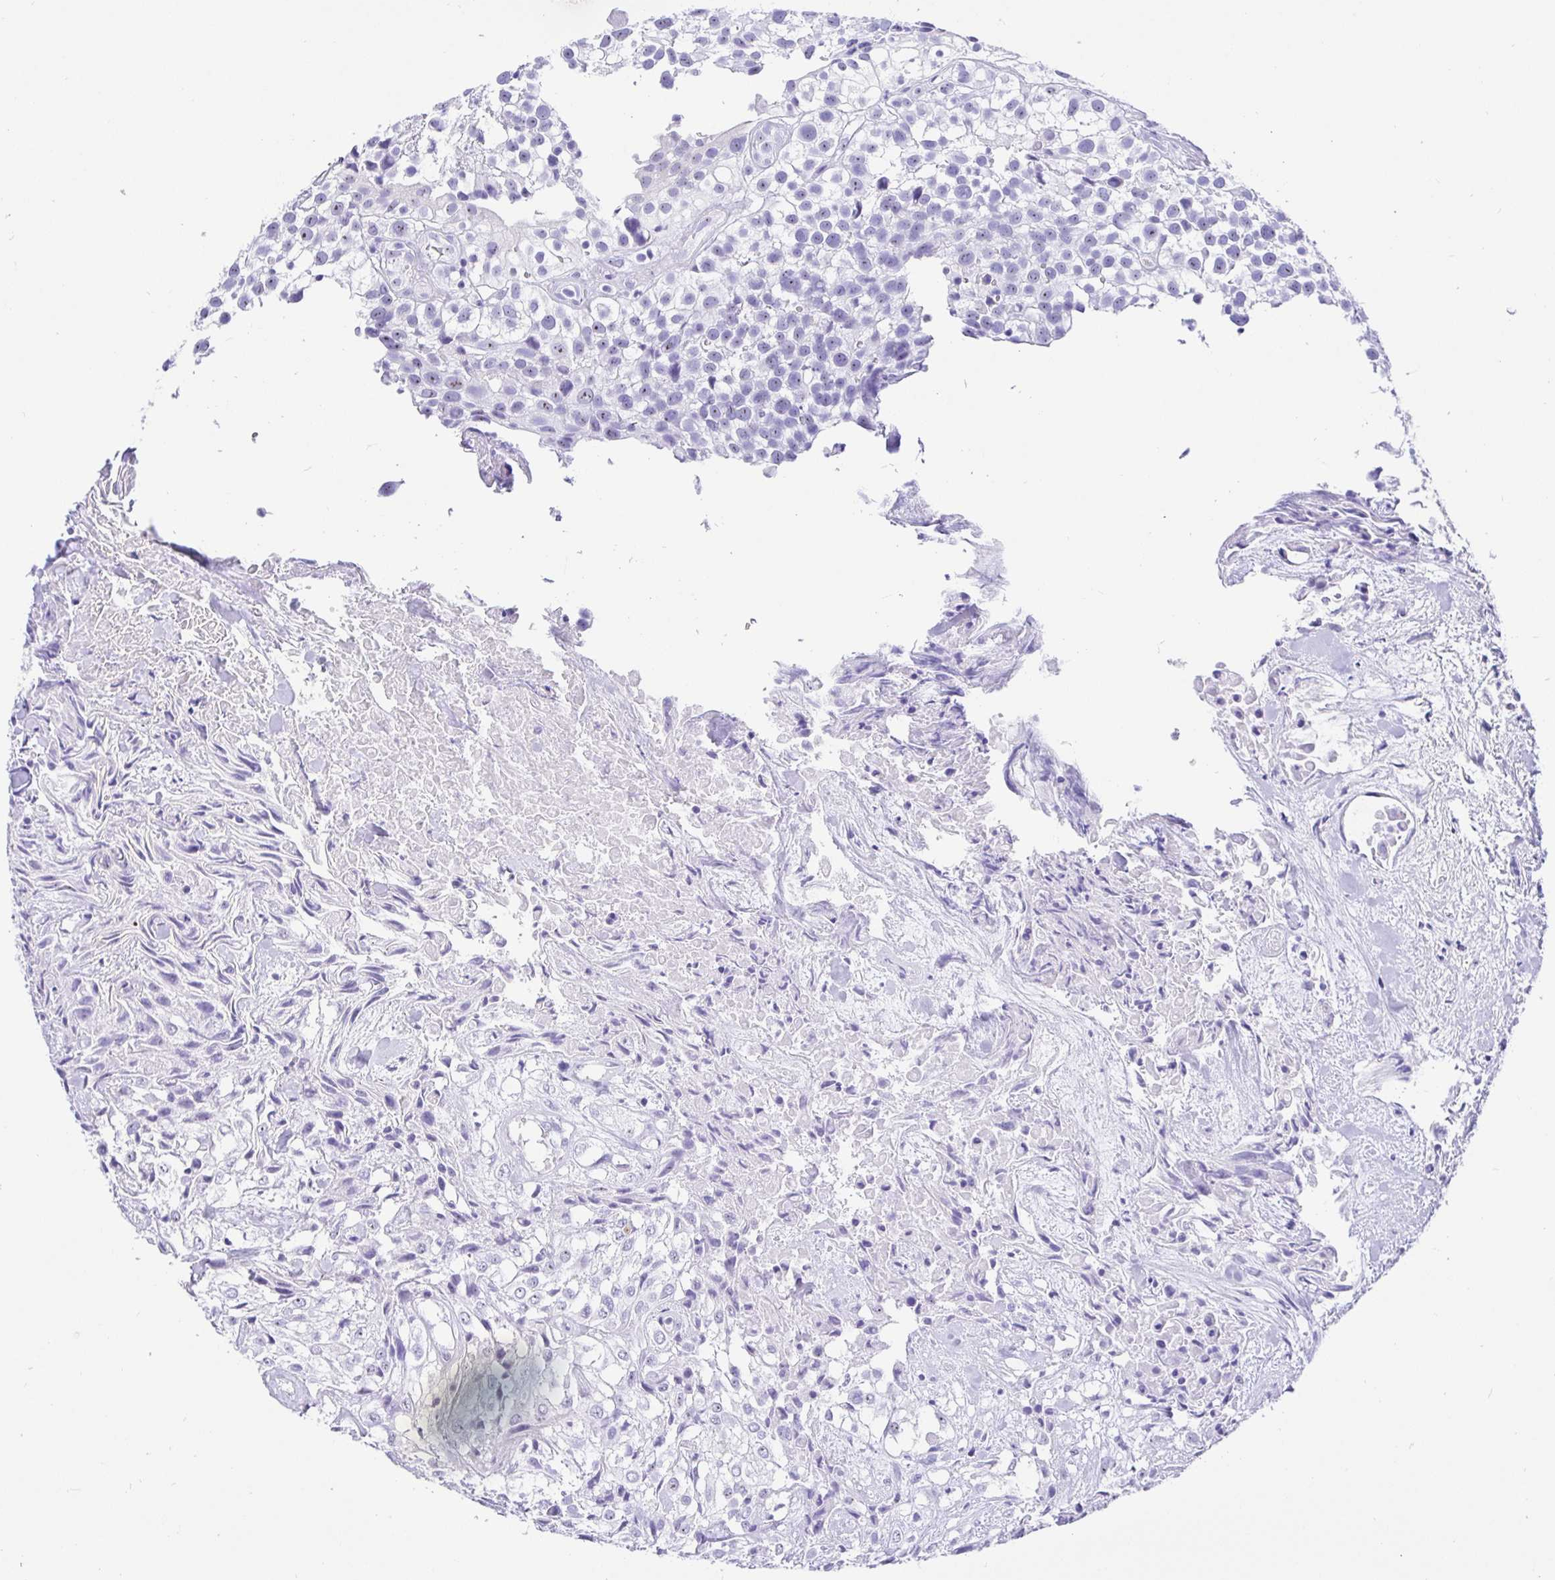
{"staining": {"intensity": "negative", "quantity": "none", "location": "none"}, "tissue": "urothelial cancer", "cell_type": "Tumor cells", "image_type": "cancer", "snomed": [{"axis": "morphology", "description": "Urothelial carcinoma, High grade"}, {"axis": "topography", "description": "Urinary bladder"}], "caption": "Tumor cells are negative for brown protein staining in urothelial cancer. The staining is performed using DAB (3,3'-diaminobenzidine) brown chromogen with nuclei counter-stained in using hematoxylin.", "gene": "PRAMEF19", "patient": {"sex": "male", "age": 56}}